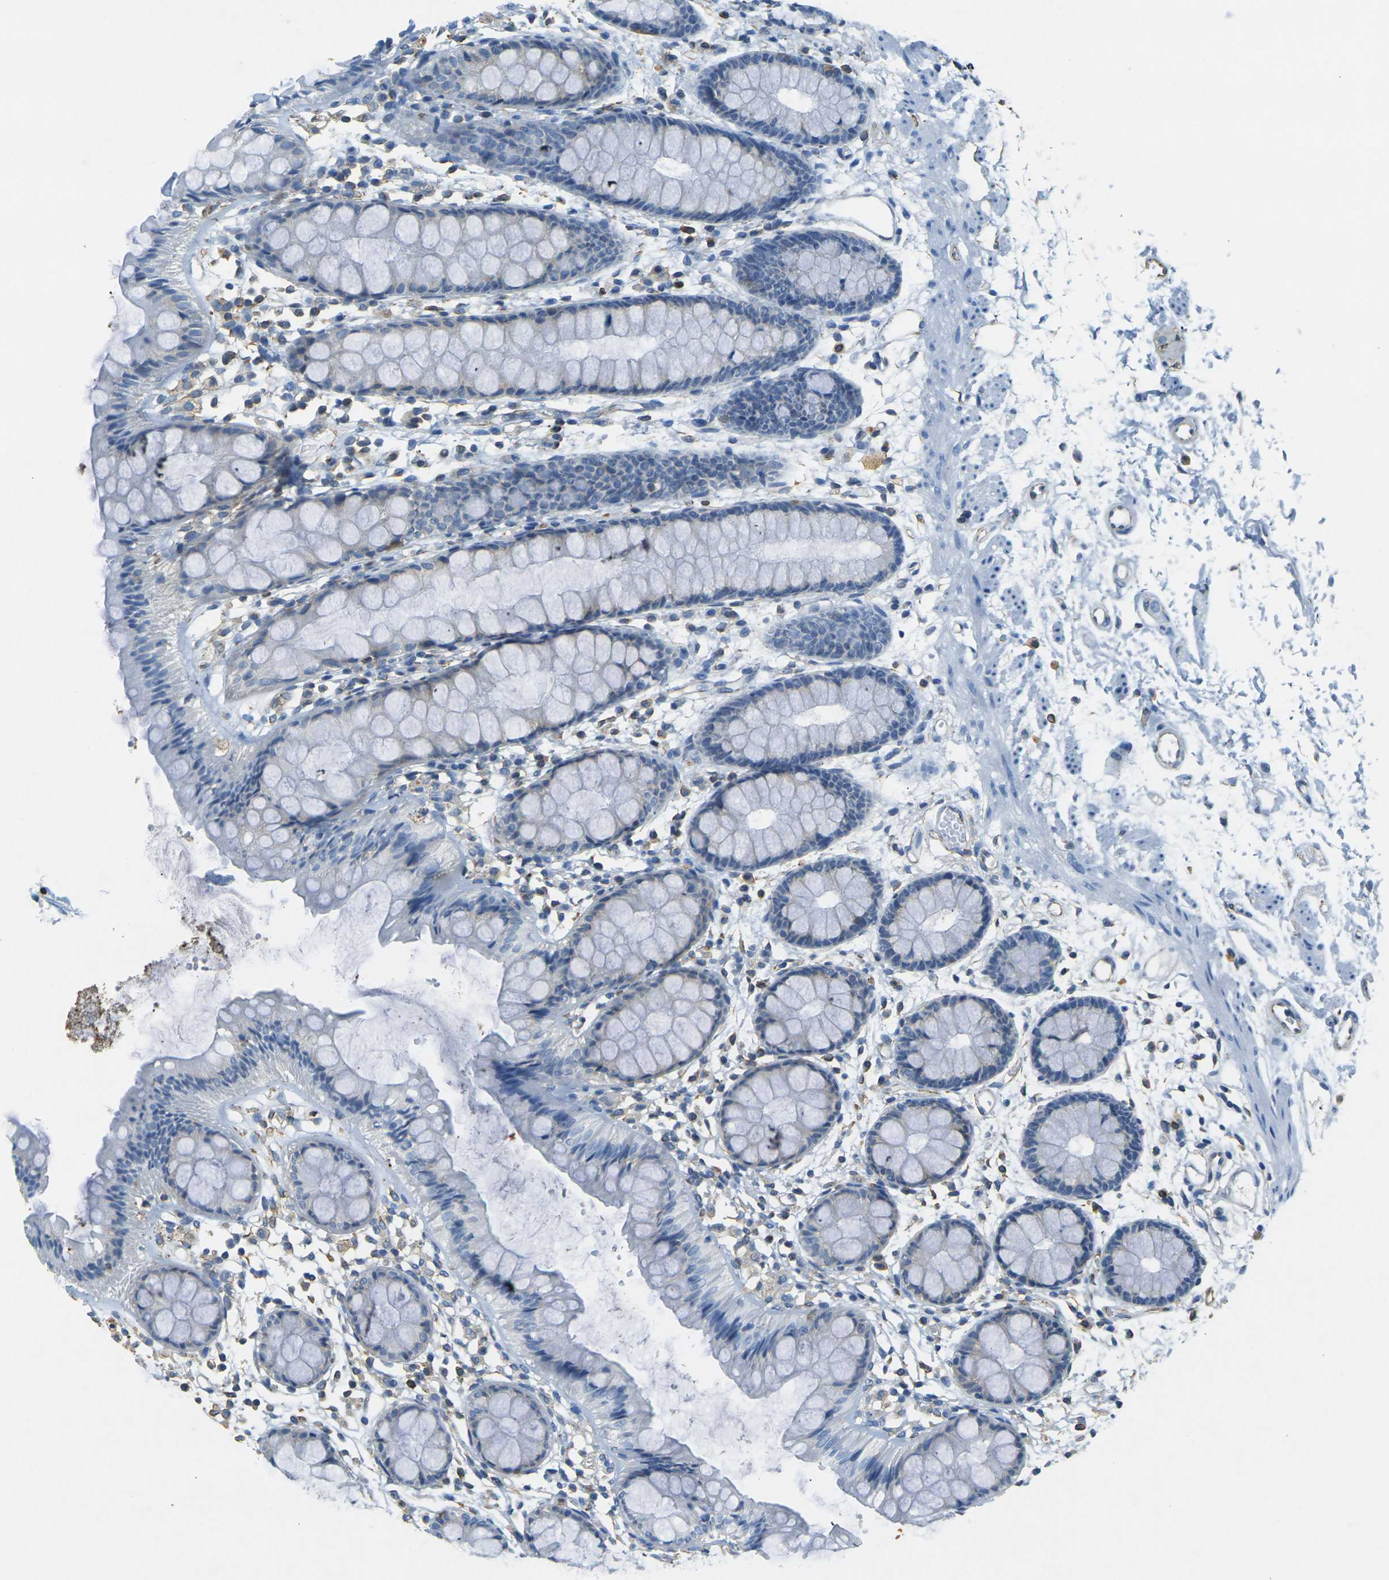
{"staining": {"intensity": "moderate", "quantity": "25%-75%", "location": "cytoplasmic/membranous"}, "tissue": "rectum", "cell_type": "Glandular cells", "image_type": "normal", "snomed": [{"axis": "morphology", "description": "Normal tissue, NOS"}, {"axis": "topography", "description": "Rectum"}], "caption": "About 25%-75% of glandular cells in normal human rectum exhibit moderate cytoplasmic/membranous protein staining as visualized by brown immunohistochemical staining.", "gene": "SORT1", "patient": {"sex": "female", "age": 66}}